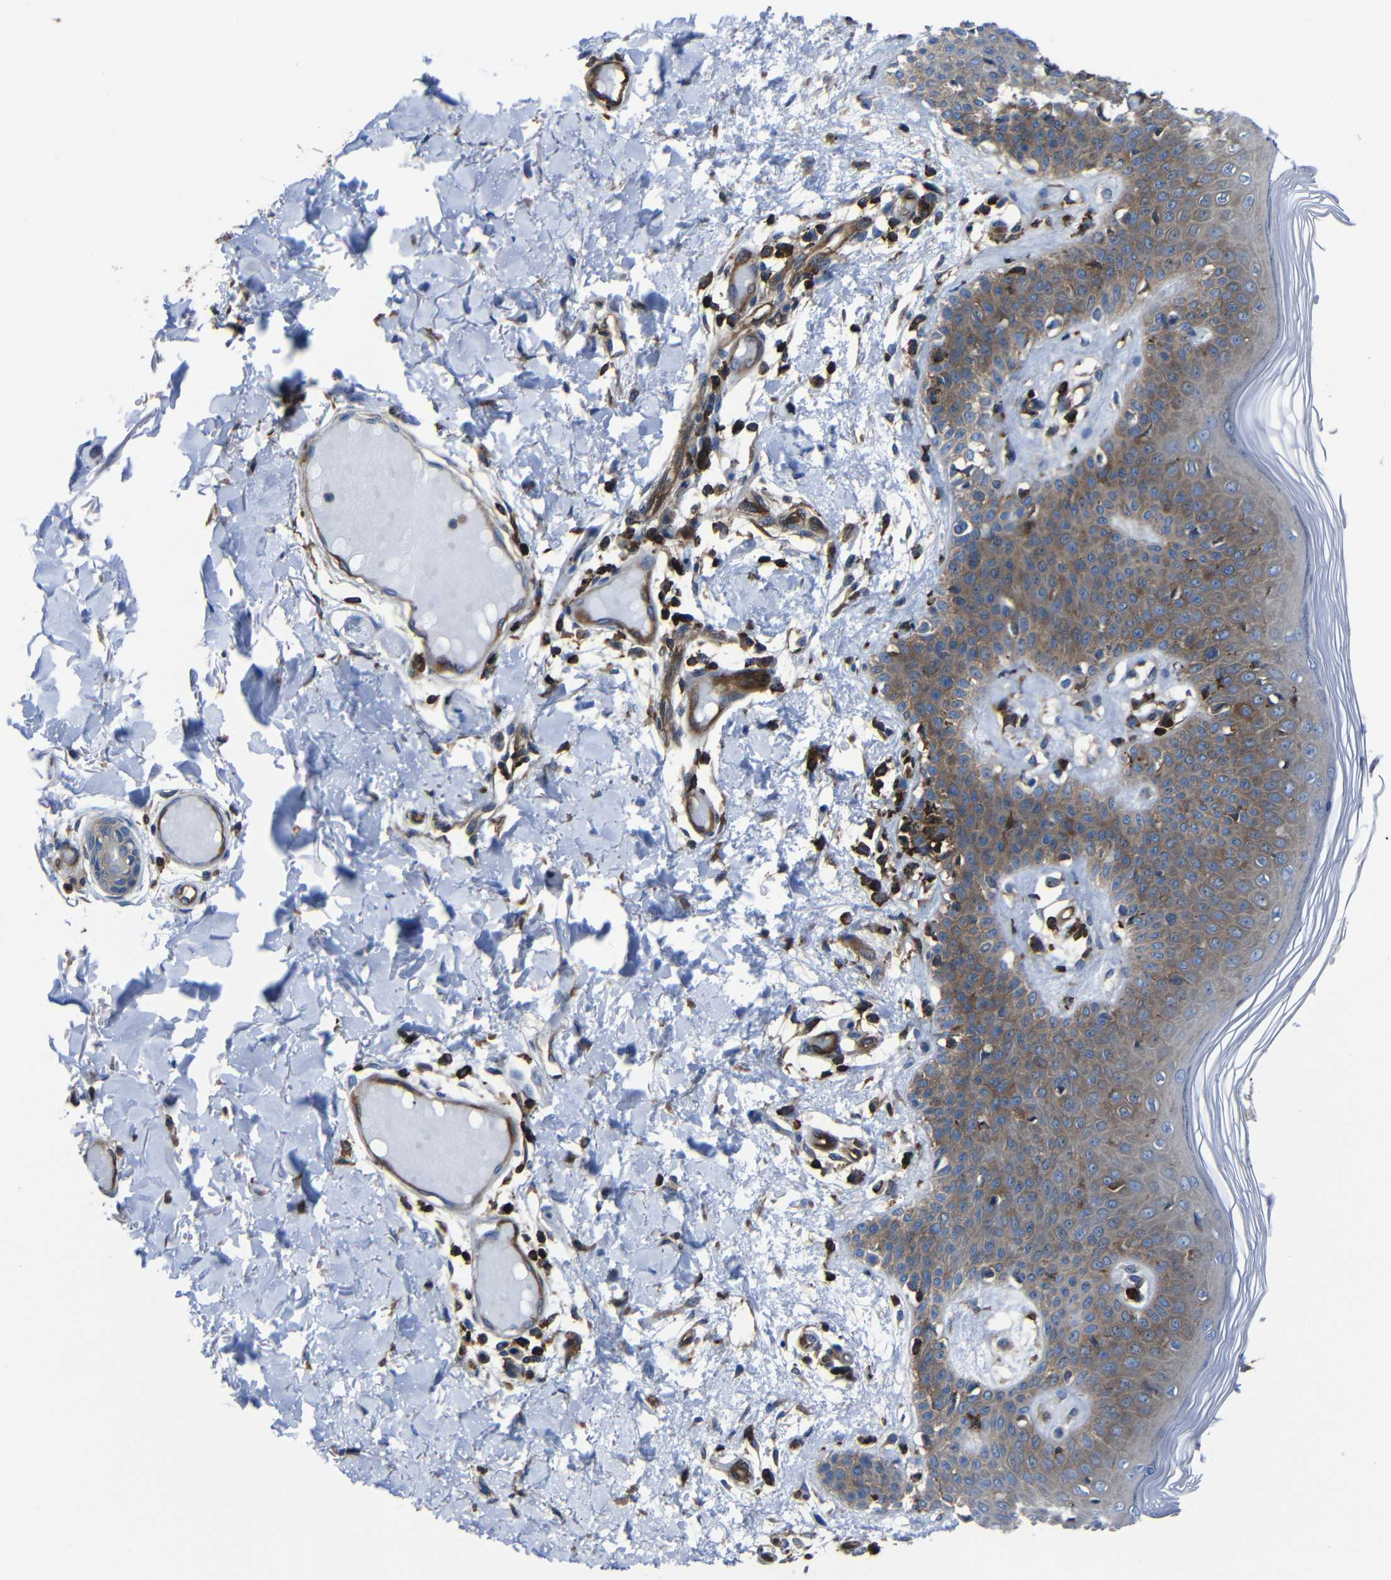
{"staining": {"intensity": "moderate", "quantity": ">75%", "location": "cytoplasmic/membranous"}, "tissue": "skin", "cell_type": "Fibroblasts", "image_type": "normal", "snomed": [{"axis": "morphology", "description": "Normal tissue, NOS"}, {"axis": "topography", "description": "Skin"}], "caption": "An immunohistochemistry image of benign tissue is shown. Protein staining in brown labels moderate cytoplasmic/membranous positivity in skin within fibroblasts.", "gene": "ARHGEF1", "patient": {"sex": "male", "age": 53}}